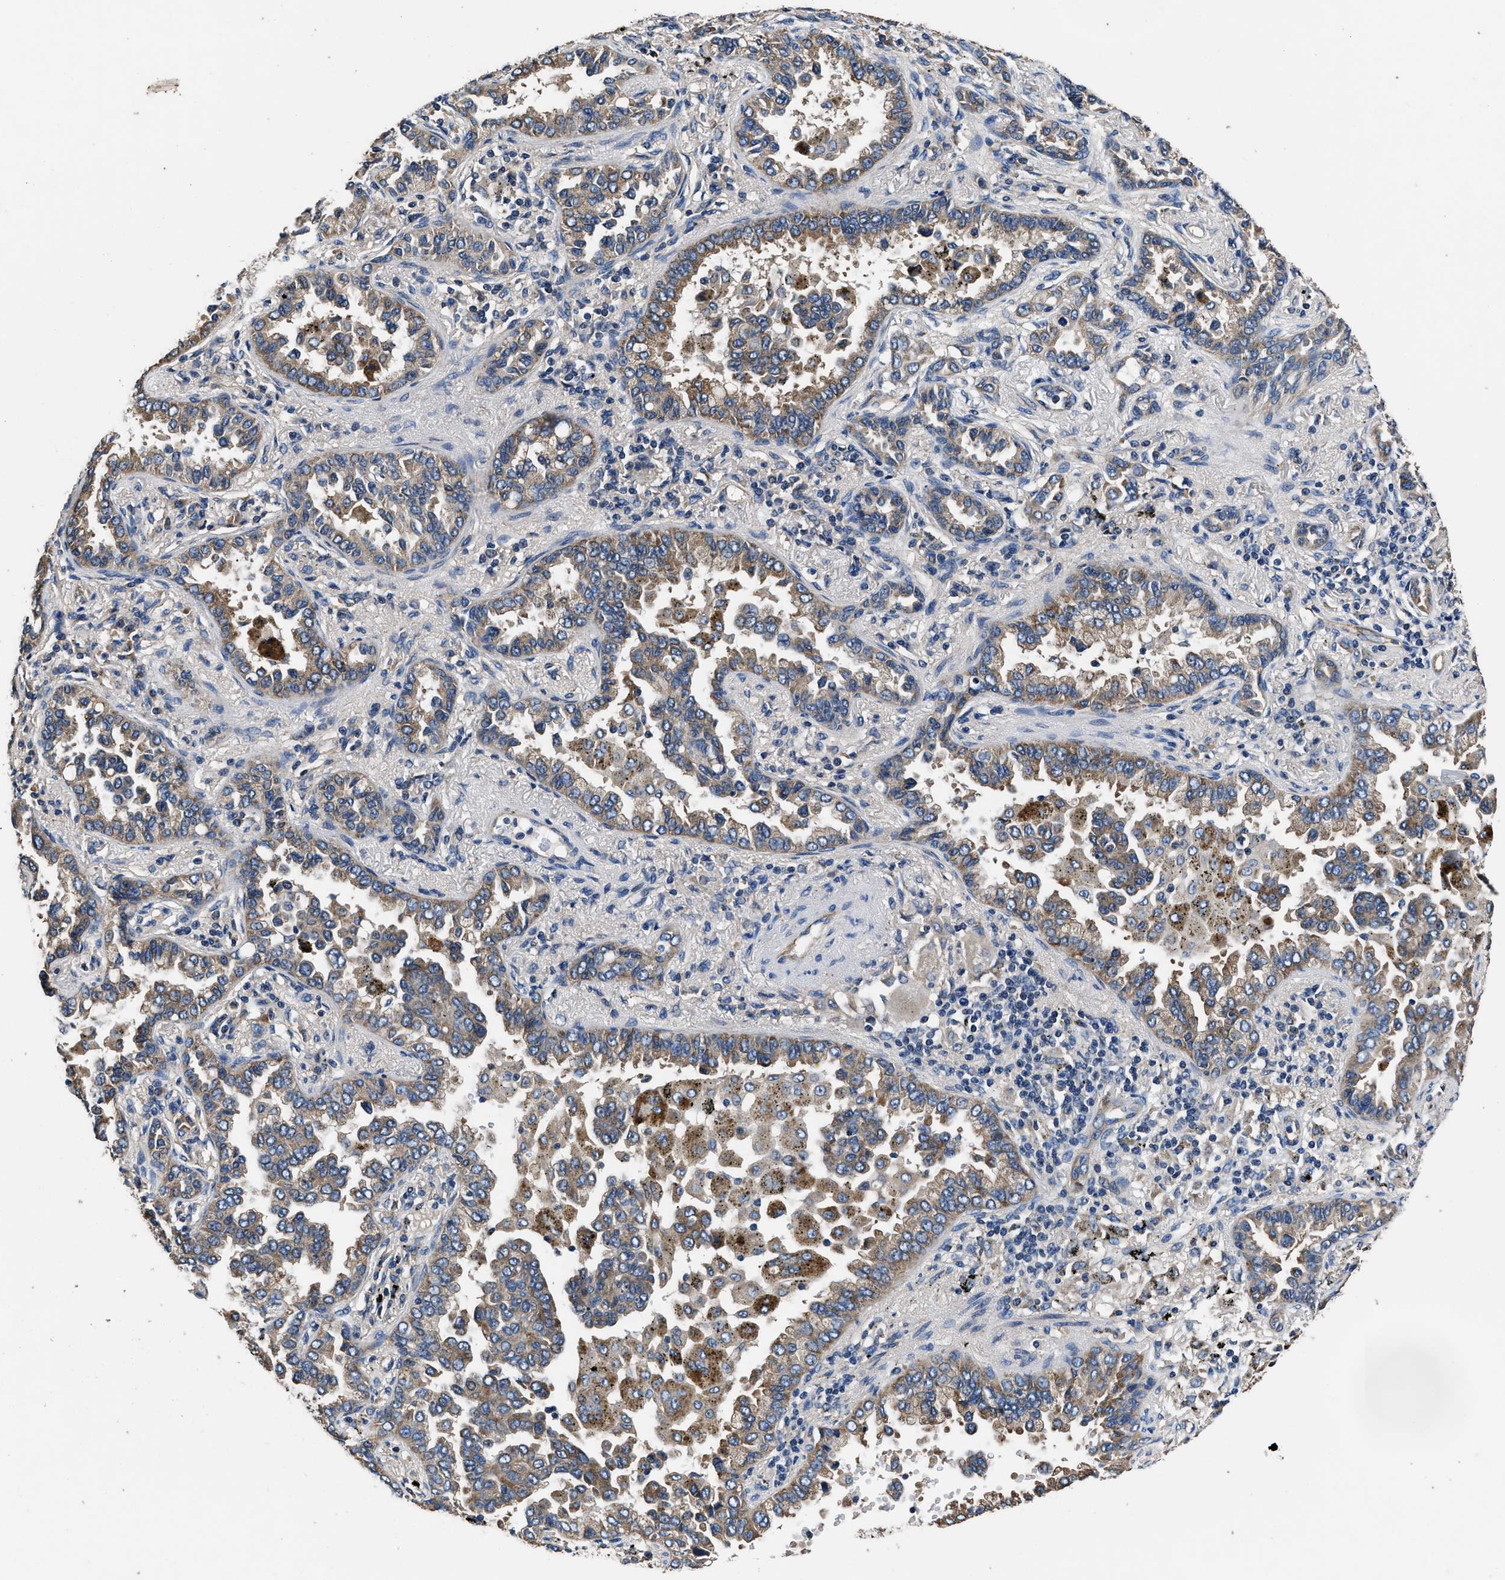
{"staining": {"intensity": "moderate", "quantity": ">75%", "location": "cytoplasmic/membranous"}, "tissue": "lung cancer", "cell_type": "Tumor cells", "image_type": "cancer", "snomed": [{"axis": "morphology", "description": "Normal tissue, NOS"}, {"axis": "morphology", "description": "Adenocarcinoma, NOS"}, {"axis": "topography", "description": "Lung"}], "caption": "Tumor cells demonstrate medium levels of moderate cytoplasmic/membranous positivity in about >75% of cells in lung adenocarcinoma. (Brightfield microscopy of DAB IHC at high magnification).", "gene": "DHRS7B", "patient": {"sex": "male", "age": 59}}